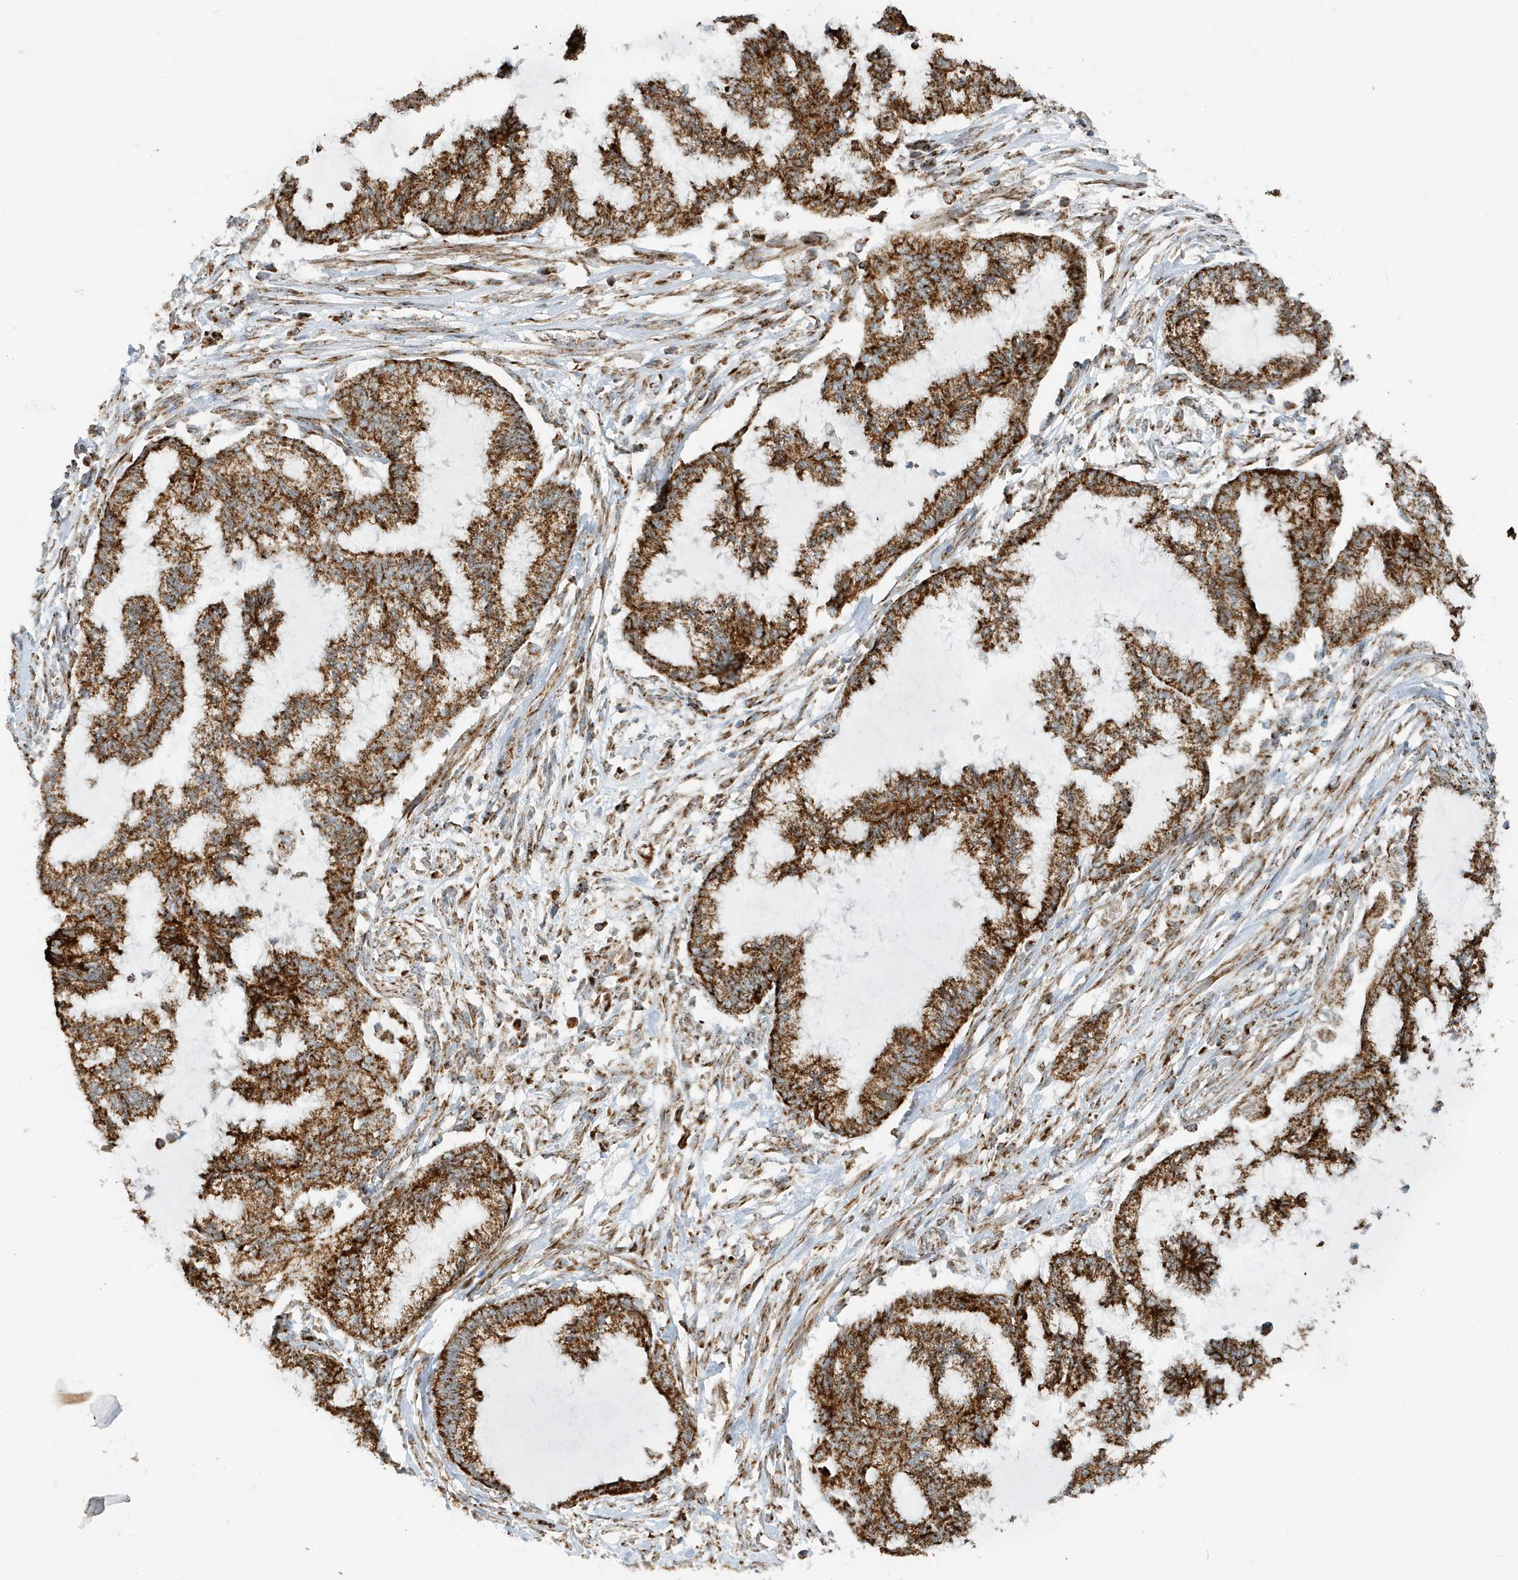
{"staining": {"intensity": "strong", "quantity": ">75%", "location": "cytoplasmic/membranous"}, "tissue": "endometrial cancer", "cell_type": "Tumor cells", "image_type": "cancer", "snomed": [{"axis": "morphology", "description": "Adenocarcinoma, NOS"}, {"axis": "topography", "description": "Endometrium"}], "caption": "DAB (3,3'-diaminobenzidine) immunohistochemical staining of human adenocarcinoma (endometrial) shows strong cytoplasmic/membranous protein positivity in about >75% of tumor cells. The staining was performed using DAB, with brown indicating positive protein expression. Nuclei are stained blue with hematoxylin.", "gene": "MAN1A1", "patient": {"sex": "female", "age": 86}}